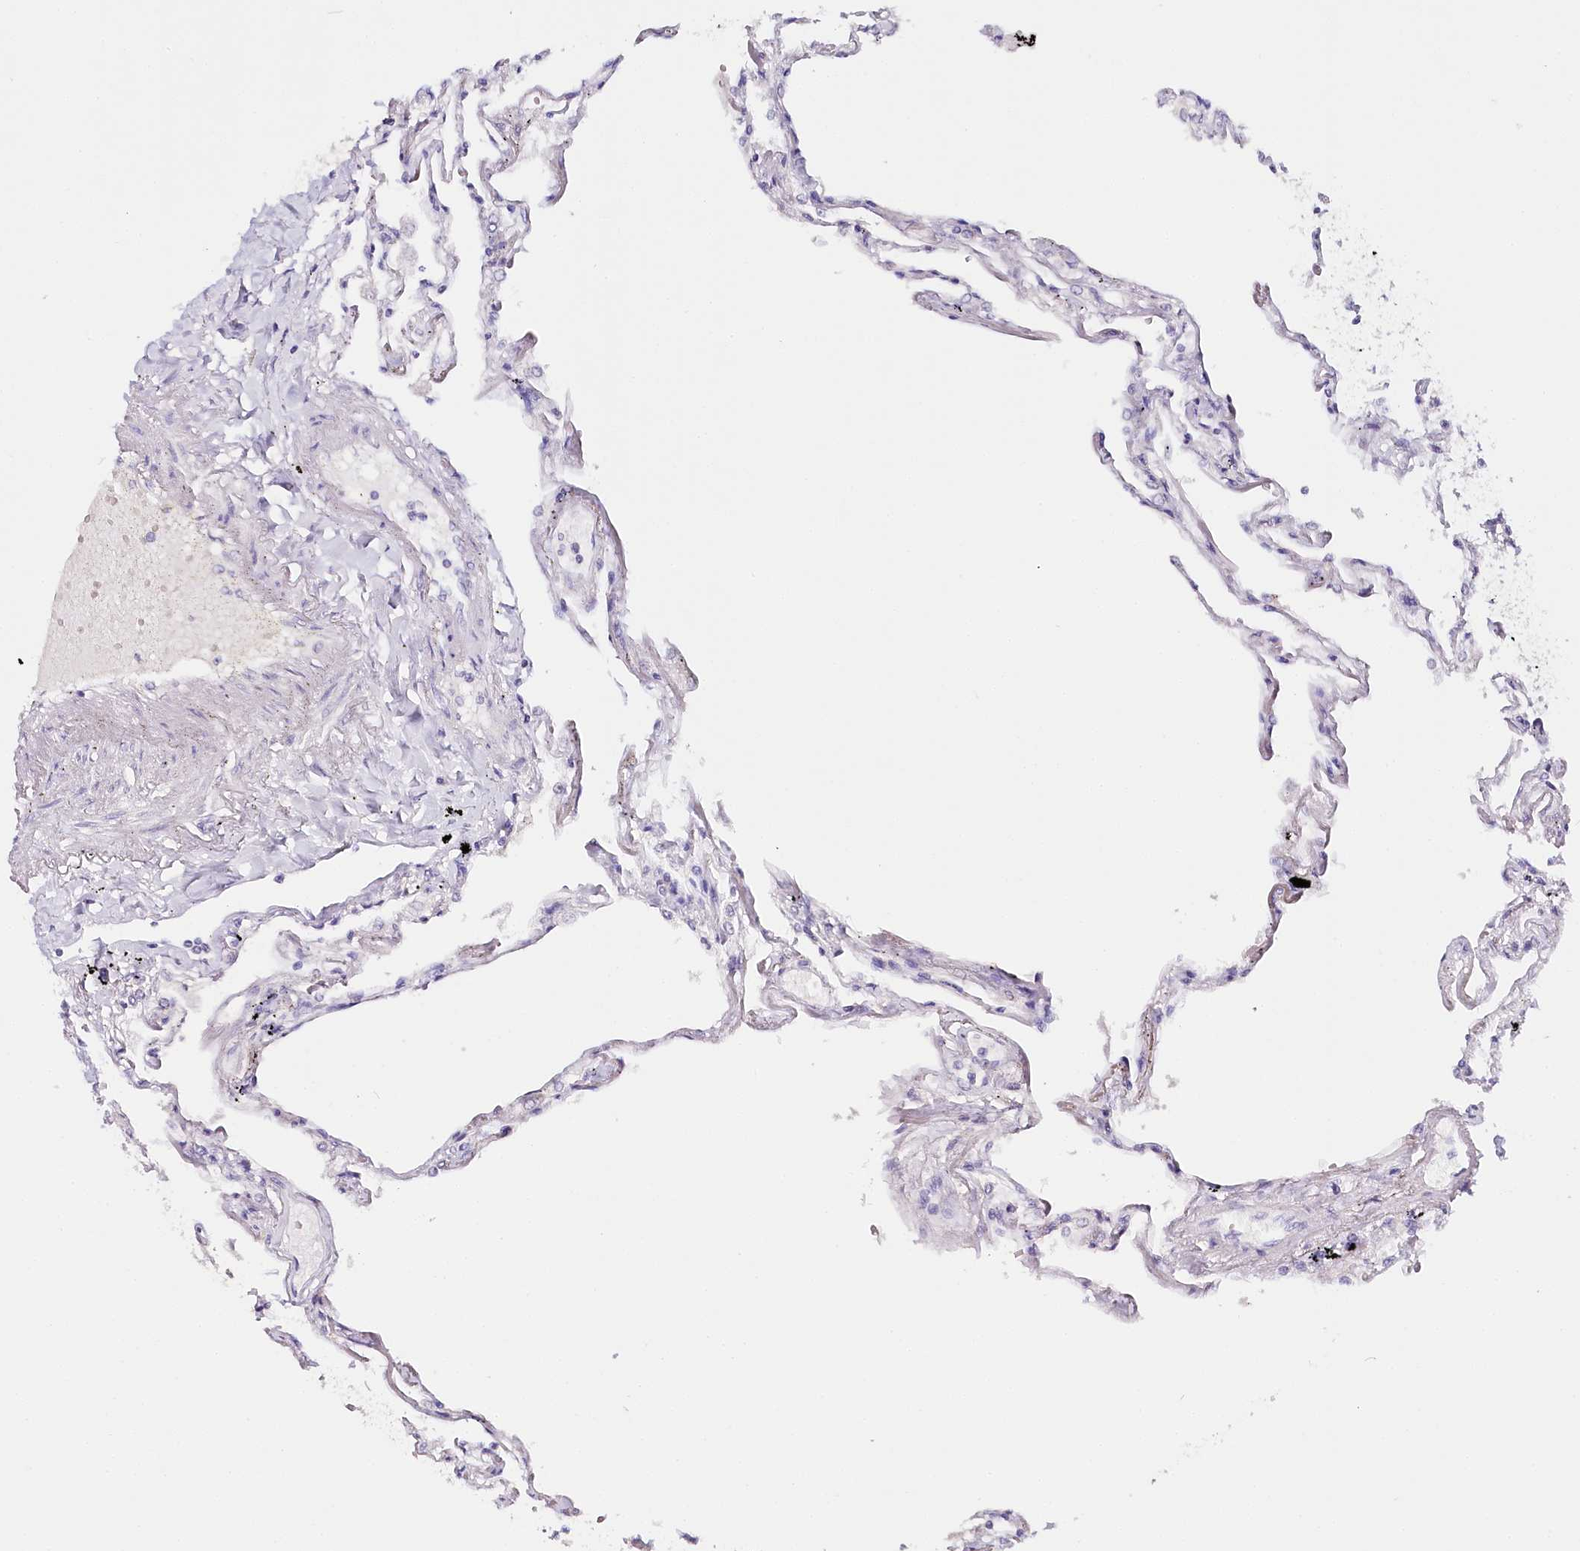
{"staining": {"intensity": "negative", "quantity": "none", "location": "none"}, "tissue": "lung", "cell_type": "Alveolar cells", "image_type": "normal", "snomed": [{"axis": "morphology", "description": "Normal tissue, NOS"}, {"axis": "topography", "description": "Lung"}], "caption": "Micrograph shows no significant protein expression in alveolar cells of benign lung.", "gene": "TP53", "patient": {"sex": "female", "age": 67}}